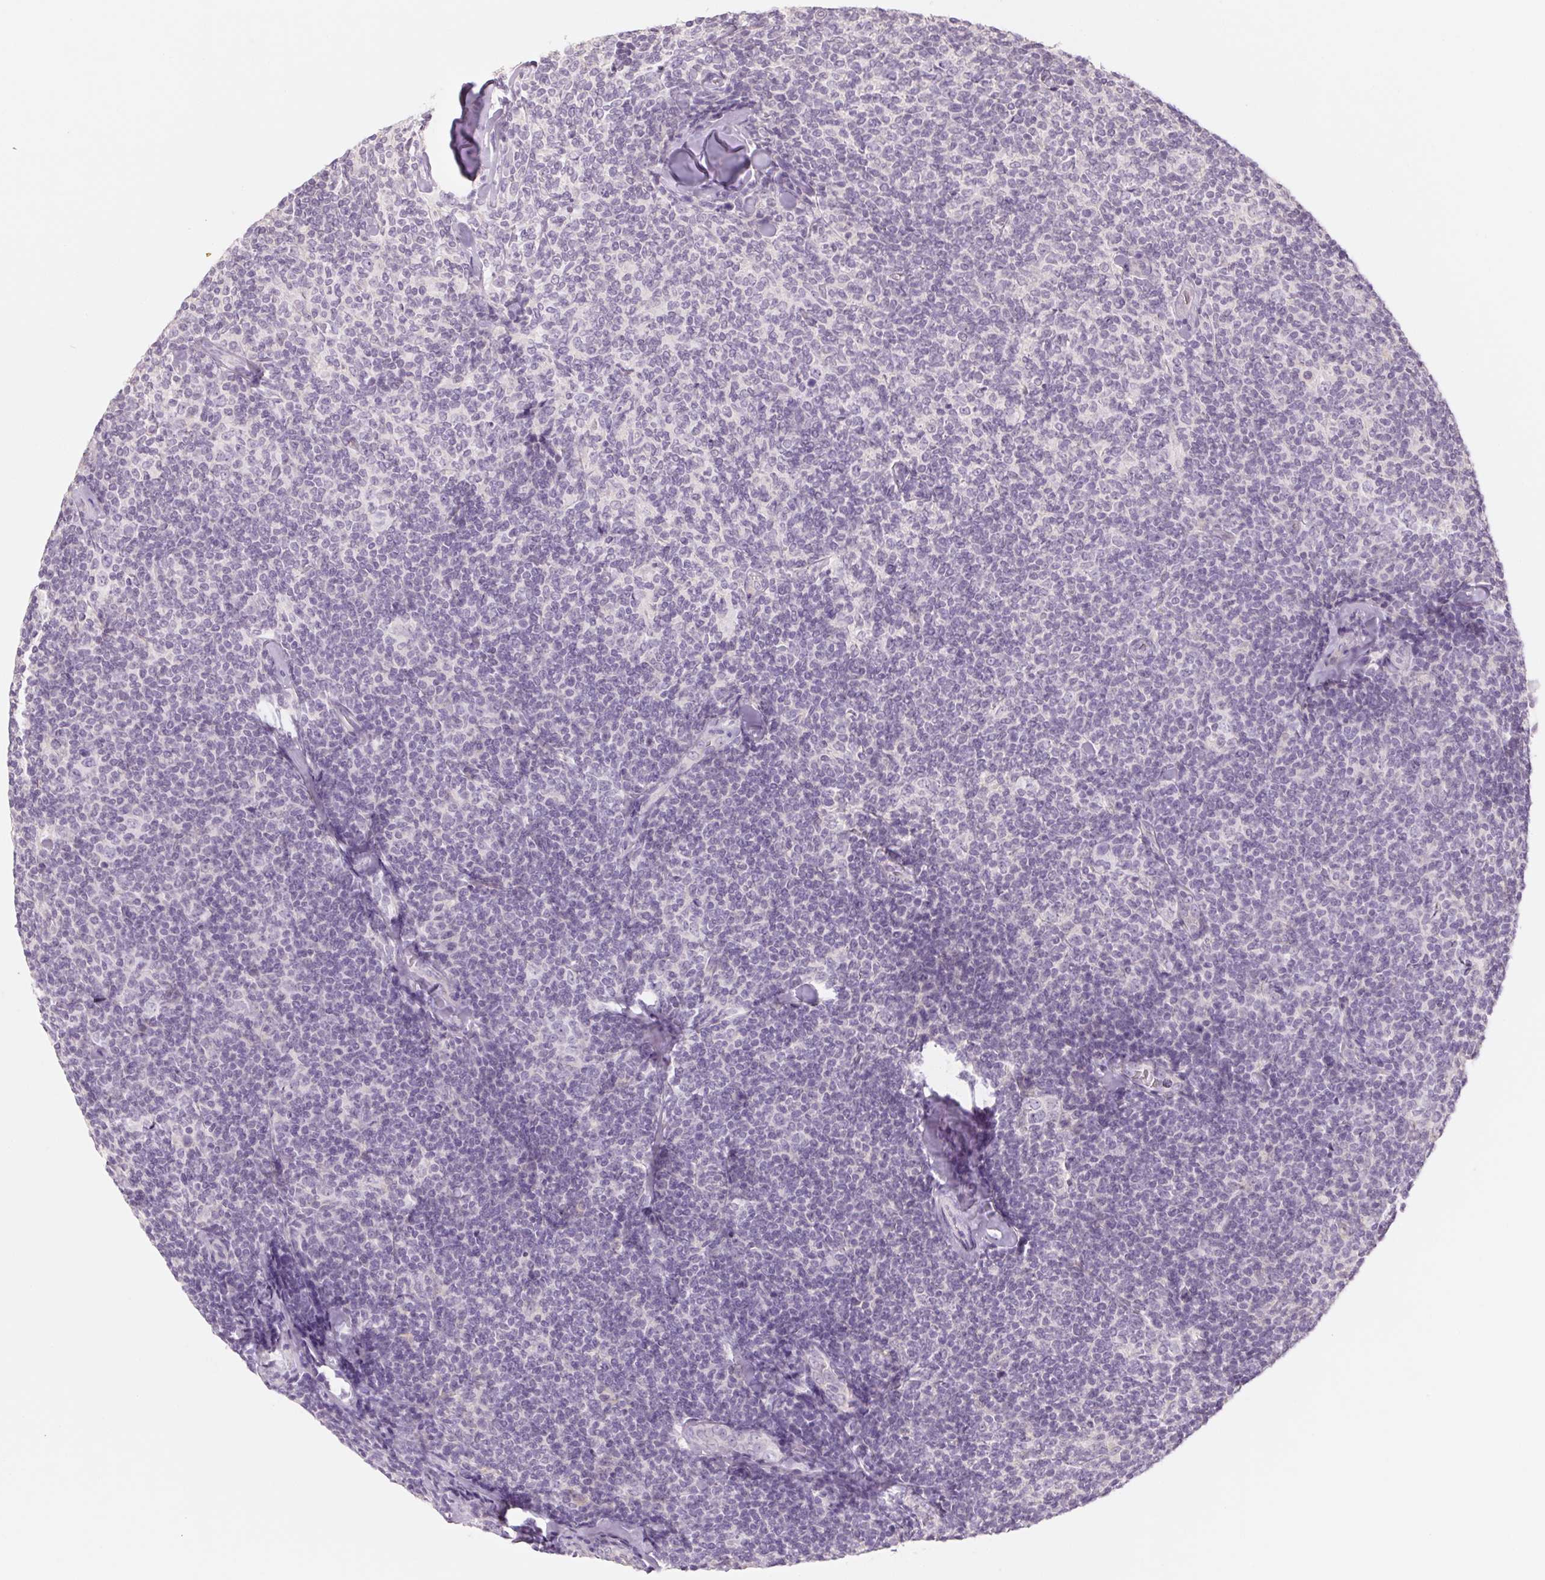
{"staining": {"intensity": "negative", "quantity": "none", "location": "none"}, "tissue": "lymphoma", "cell_type": "Tumor cells", "image_type": "cancer", "snomed": [{"axis": "morphology", "description": "Malignant lymphoma, non-Hodgkin's type, Low grade"}, {"axis": "topography", "description": "Lymph node"}], "caption": "A high-resolution histopathology image shows IHC staining of lymphoma, which reveals no significant staining in tumor cells.", "gene": "POU1F1", "patient": {"sex": "female", "age": 56}}